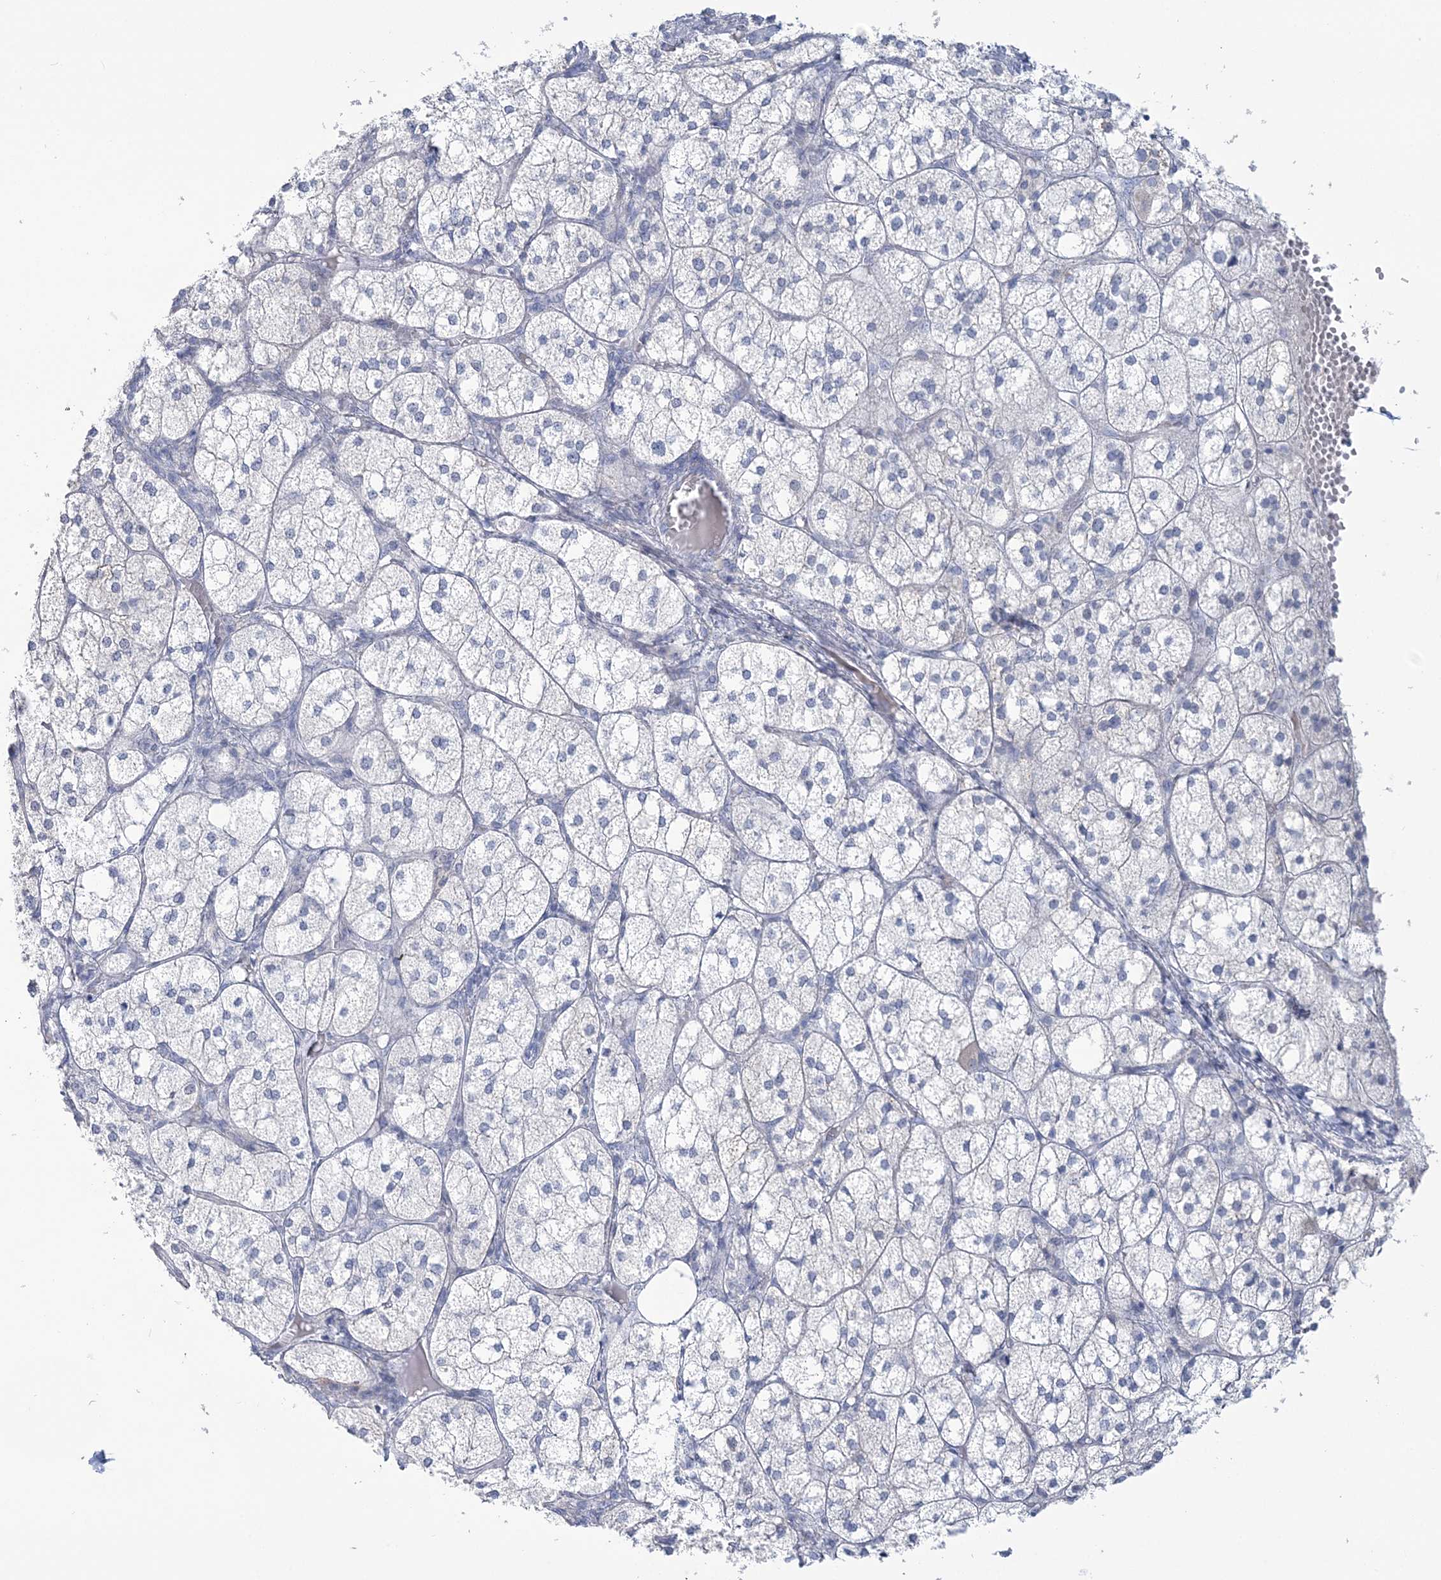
{"staining": {"intensity": "negative", "quantity": "none", "location": "none"}, "tissue": "adrenal gland", "cell_type": "Glandular cells", "image_type": "normal", "snomed": [{"axis": "morphology", "description": "Normal tissue, NOS"}, {"axis": "topography", "description": "Adrenal gland"}], "caption": "This is an immunohistochemistry photomicrograph of normal adrenal gland. There is no positivity in glandular cells.", "gene": "CYP3A4", "patient": {"sex": "female", "age": 61}}